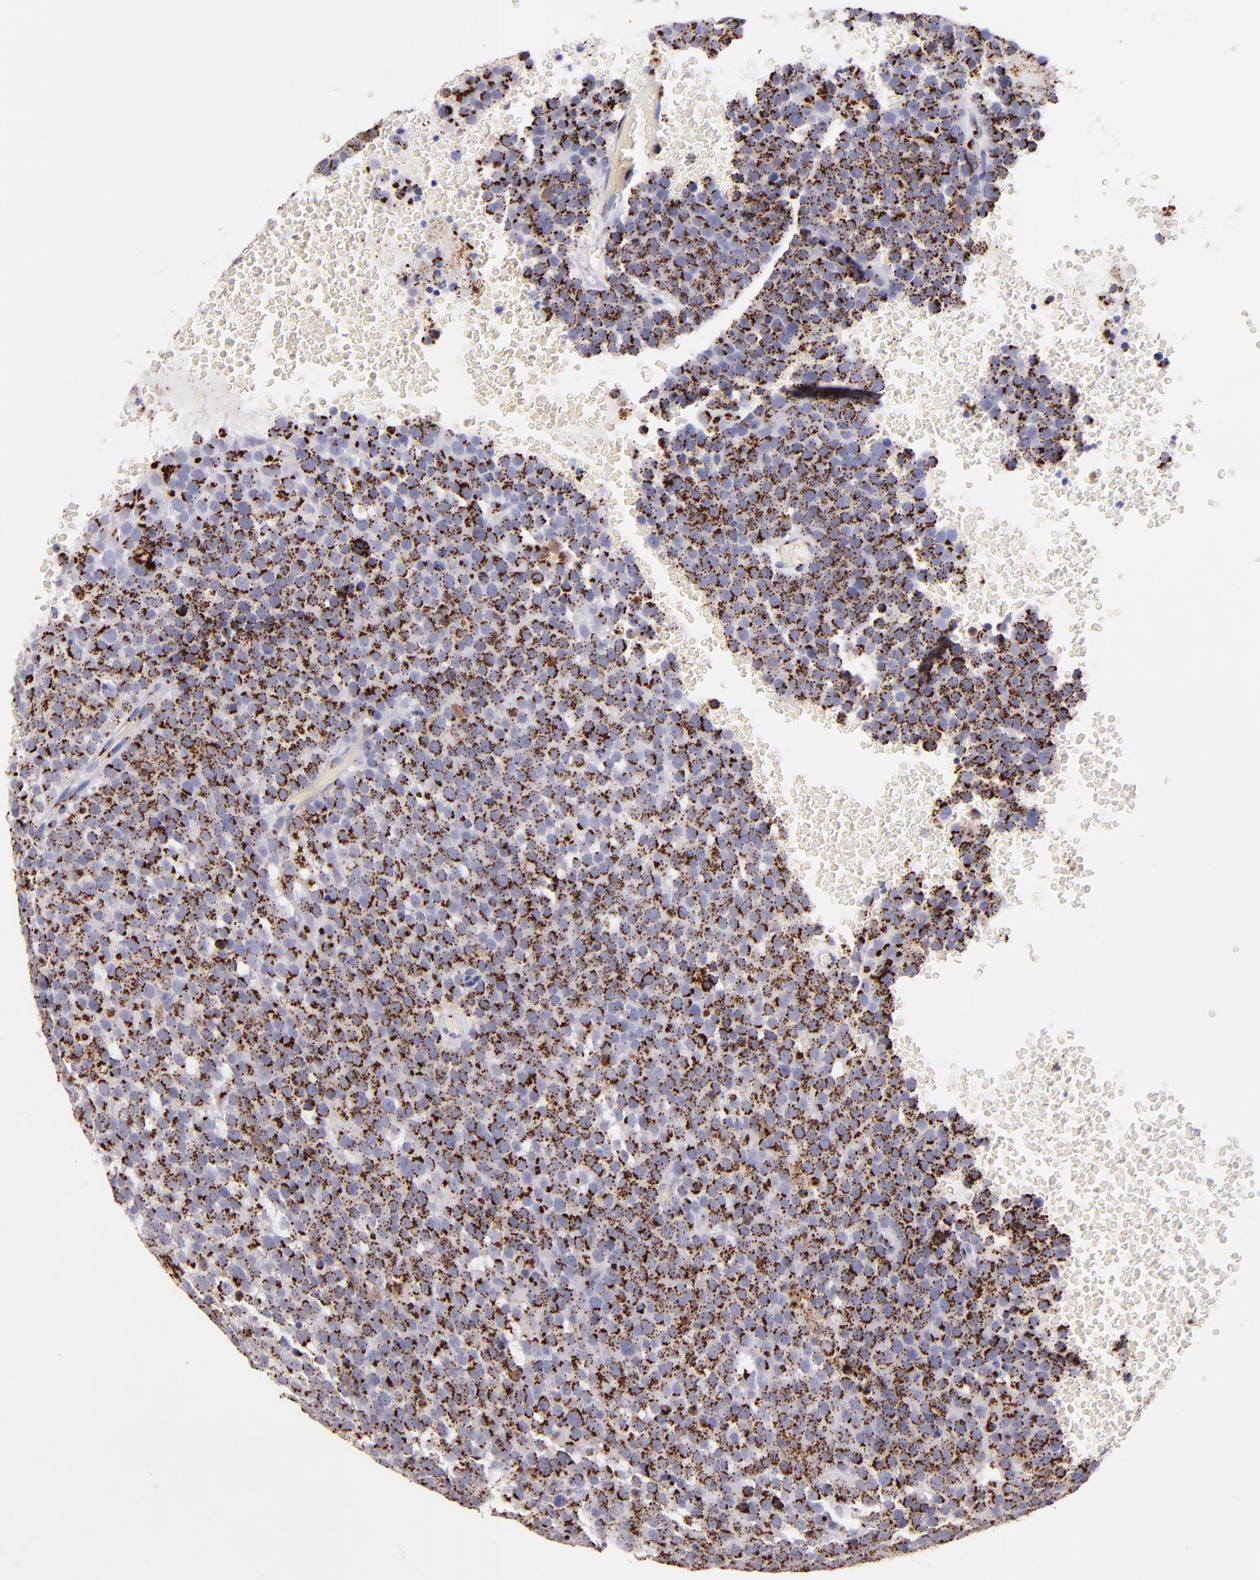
{"staining": {"intensity": "strong", "quantity": ">75%", "location": "cytoplasmic/membranous"}, "tissue": "testis cancer", "cell_type": "Tumor cells", "image_type": "cancer", "snomed": [{"axis": "morphology", "description": "Seminoma, NOS"}, {"axis": "topography", "description": "Testis"}], "caption": "Immunohistochemical staining of human testis seminoma demonstrates high levels of strong cytoplasmic/membranous expression in about >75% of tumor cells. (Brightfield microscopy of DAB IHC at high magnification).", "gene": "GOLIM4", "patient": {"sex": "male", "age": 71}}